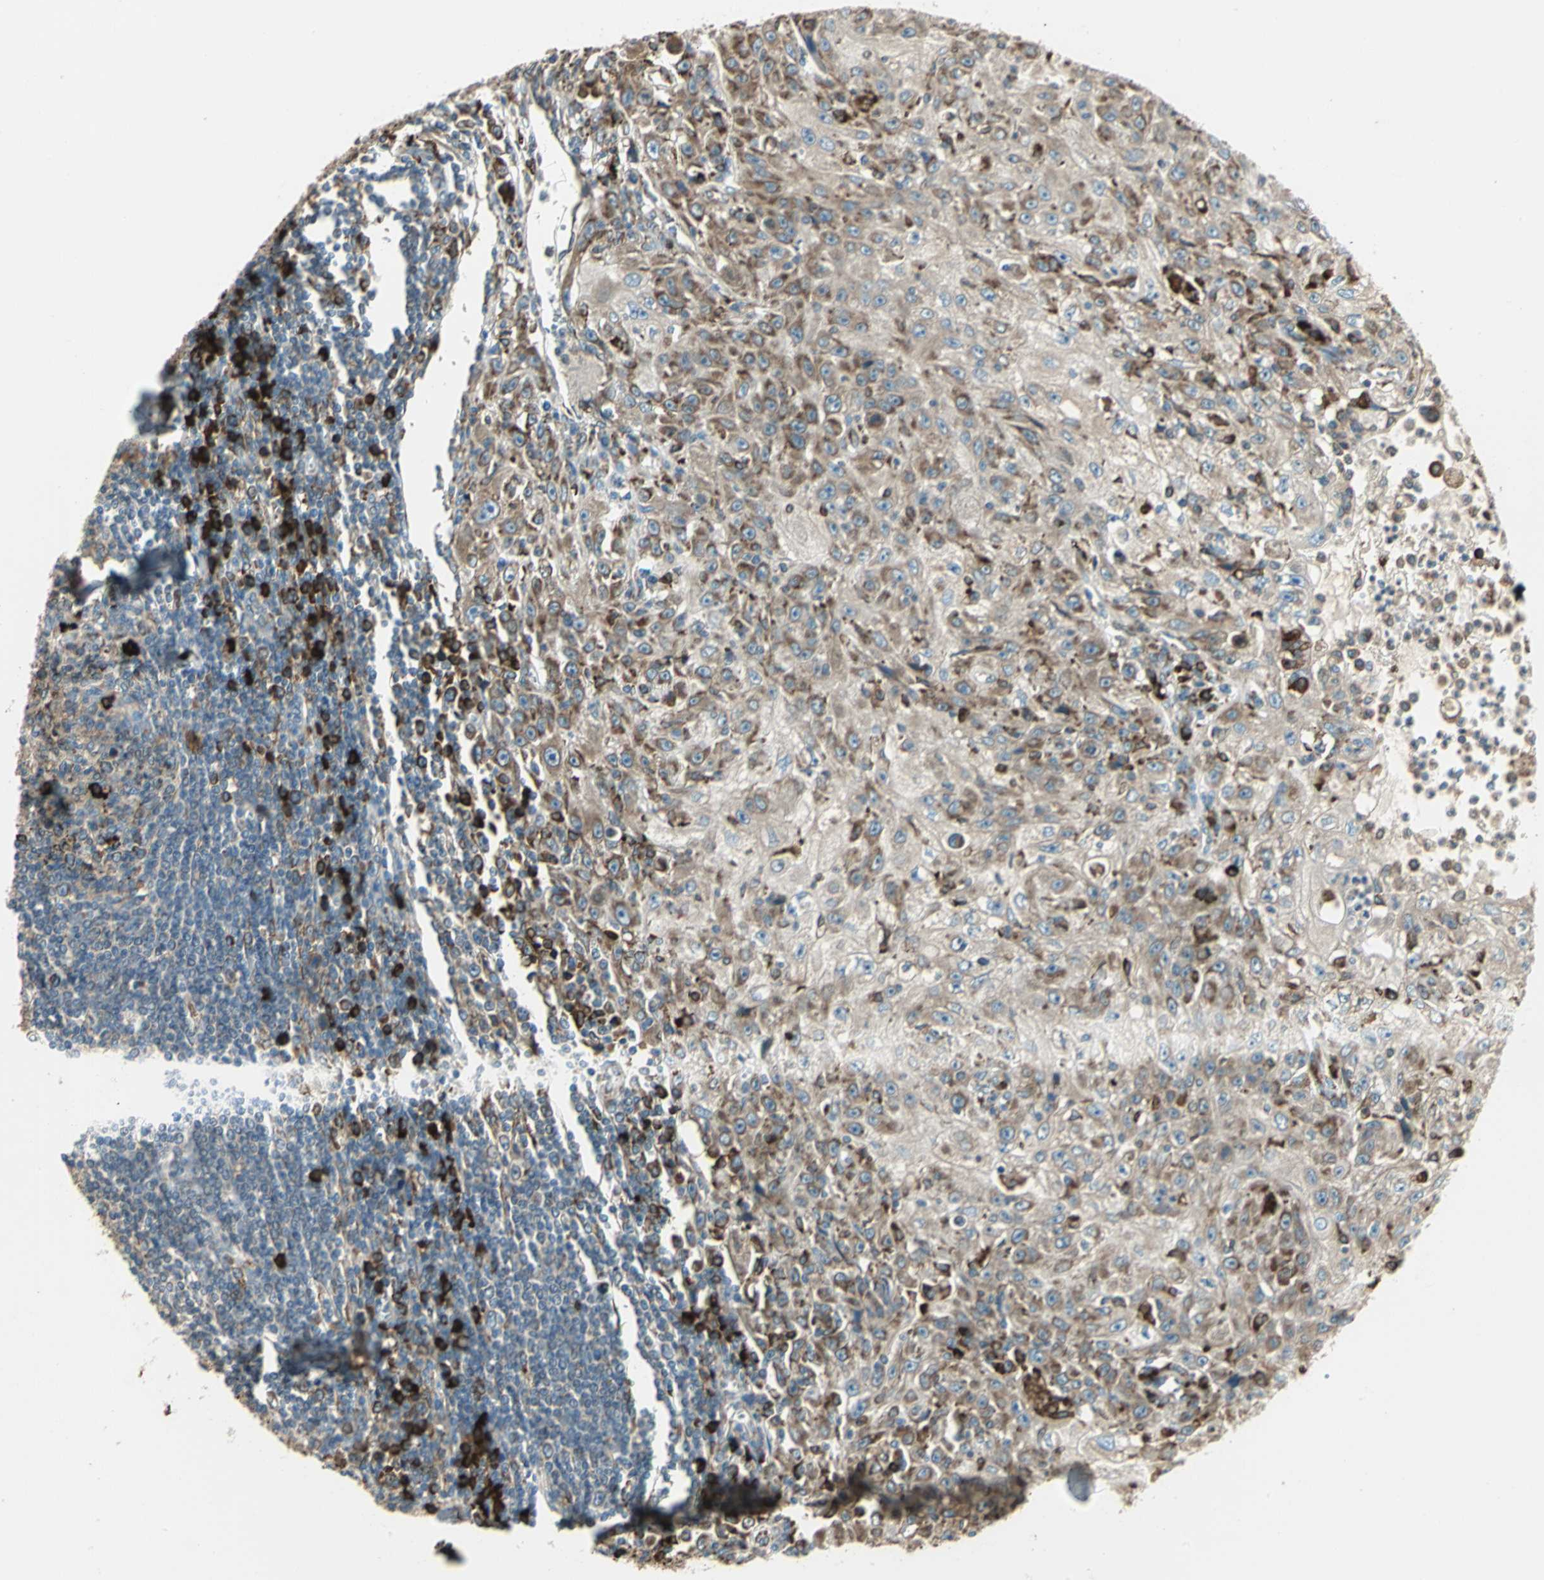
{"staining": {"intensity": "moderate", "quantity": ">75%", "location": "cytoplasmic/membranous"}, "tissue": "skin cancer", "cell_type": "Tumor cells", "image_type": "cancer", "snomed": [{"axis": "morphology", "description": "Squamous cell carcinoma, NOS"}, {"axis": "topography", "description": "Skin"}], "caption": "Protein positivity by immunohistochemistry exhibits moderate cytoplasmic/membranous staining in about >75% of tumor cells in skin cancer.", "gene": "PDIA4", "patient": {"sex": "male", "age": 75}}